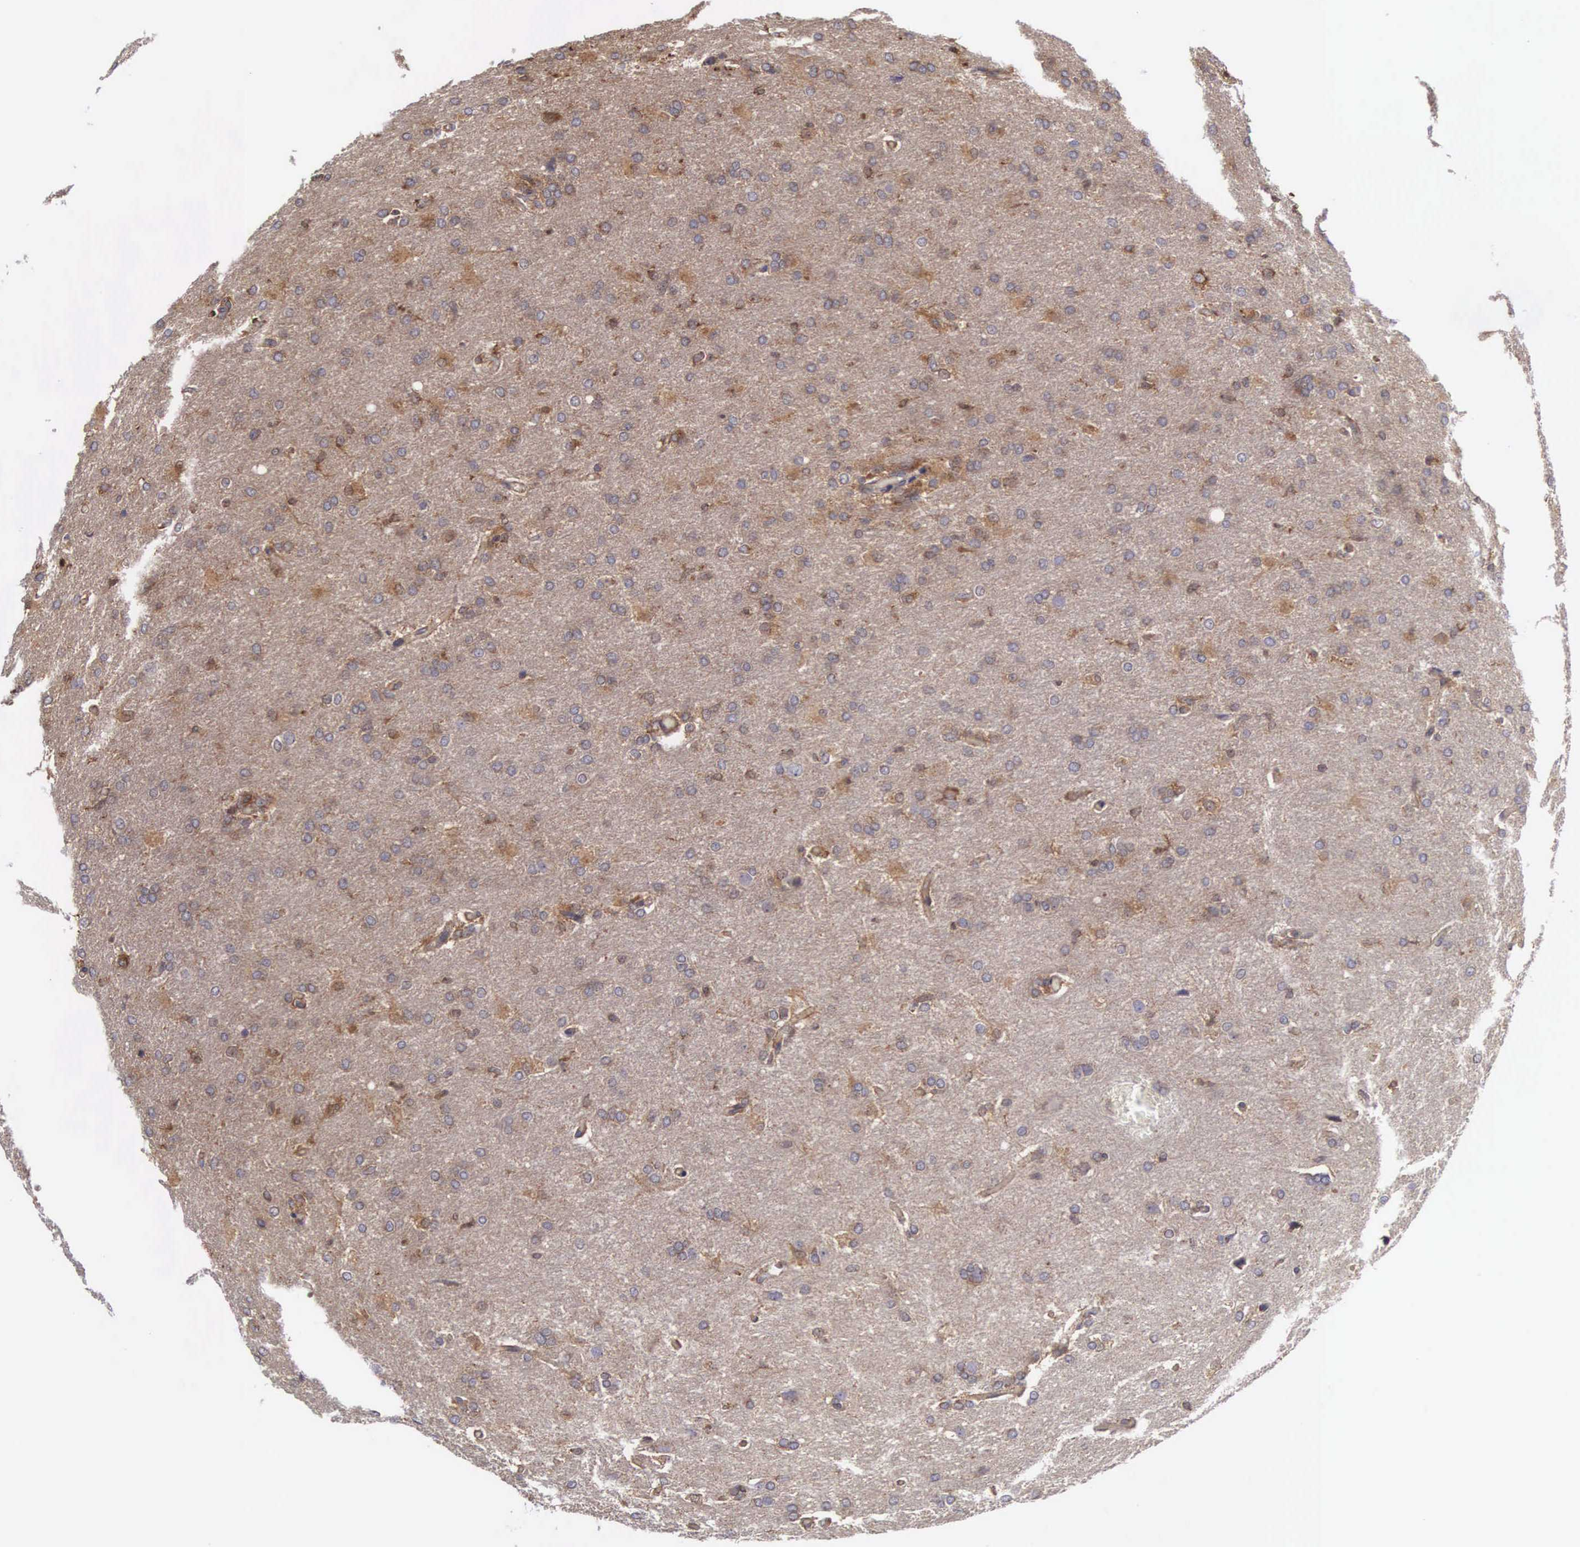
{"staining": {"intensity": "moderate", "quantity": ">75%", "location": "cytoplasmic/membranous"}, "tissue": "glioma", "cell_type": "Tumor cells", "image_type": "cancer", "snomed": [{"axis": "morphology", "description": "Glioma, malignant, High grade"}, {"axis": "topography", "description": "Brain"}], "caption": "Glioma stained for a protein (brown) shows moderate cytoplasmic/membranous positive positivity in about >75% of tumor cells.", "gene": "DHRS1", "patient": {"sex": "male", "age": 68}}